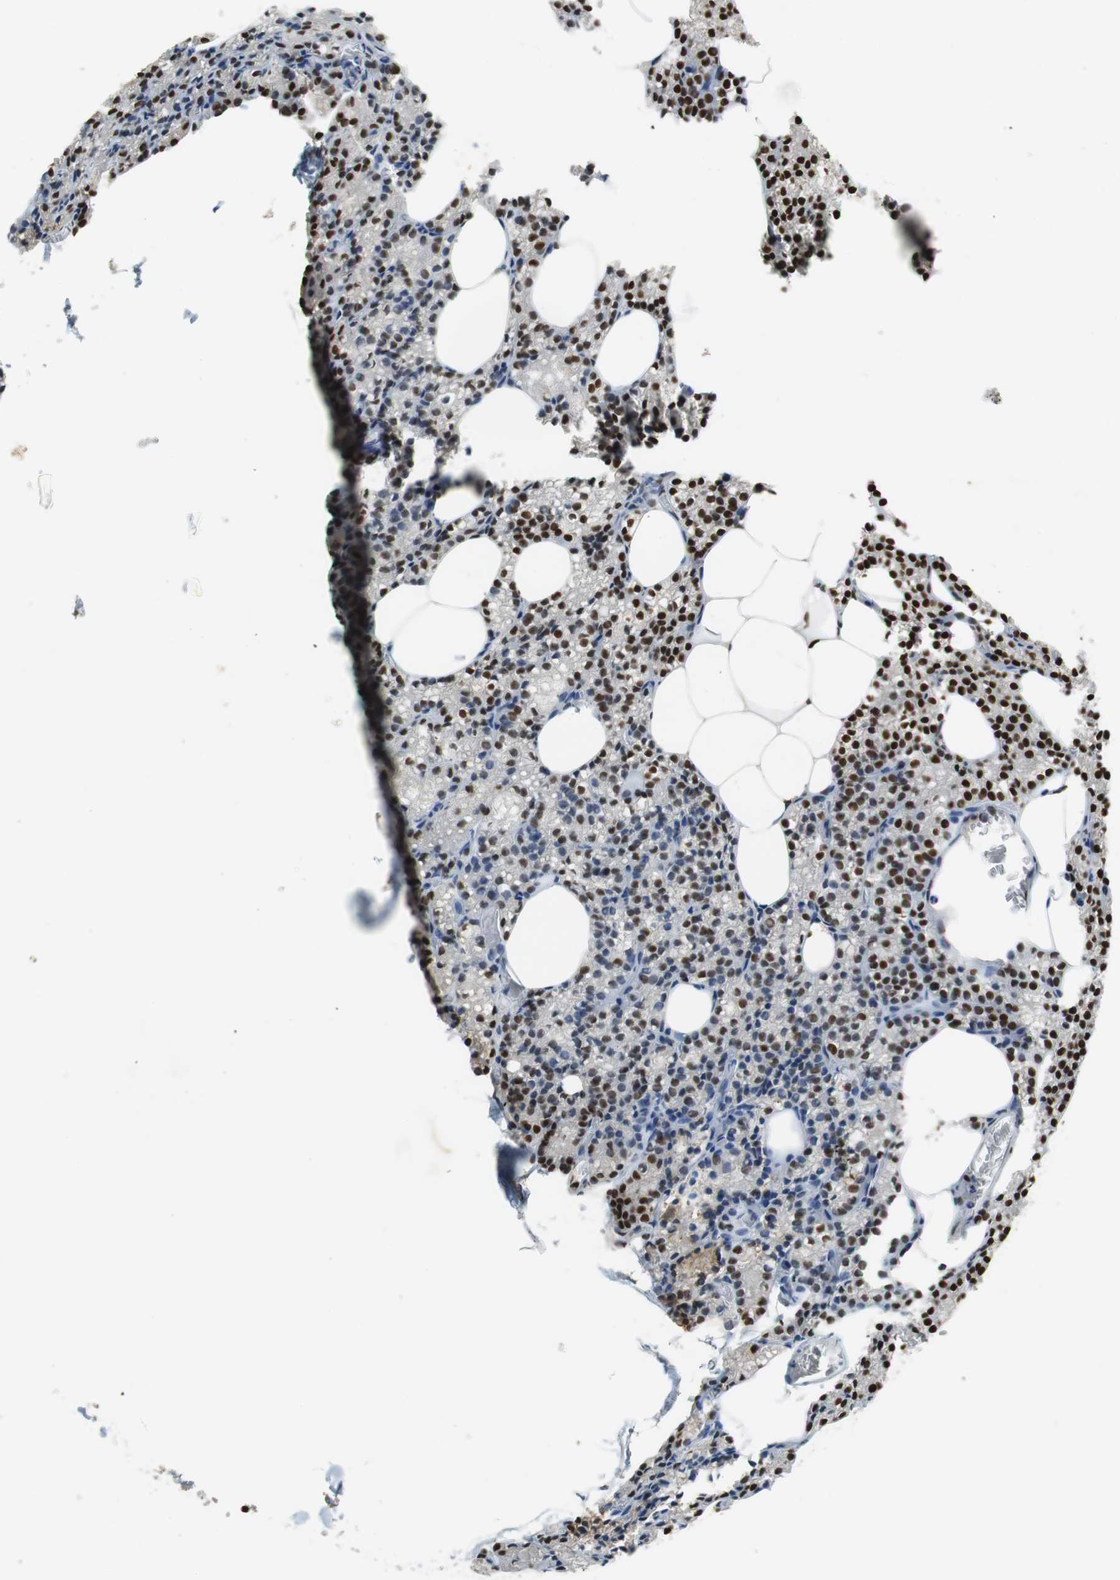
{"staining": {"intensity": "strong", "quantity": ">75%", "location": "nuclear"}, "tissue": "parathyroid gland", "cell_type": "Glandular cells", "image_type": "normal", "snomed": [{"axis": "morphology", "description": "Normal tissue, NOS"}, {"axis": "topography", "description": "Parathyroid gland"}], "caption": "This image shows immunohistochemistry (IHC) staining of normal parathyroid gland, with high strong nuclear expression in about >75% of glandular cells.", "gene": "PRKDC", "patient": {"sex": "female", "age": 60}}